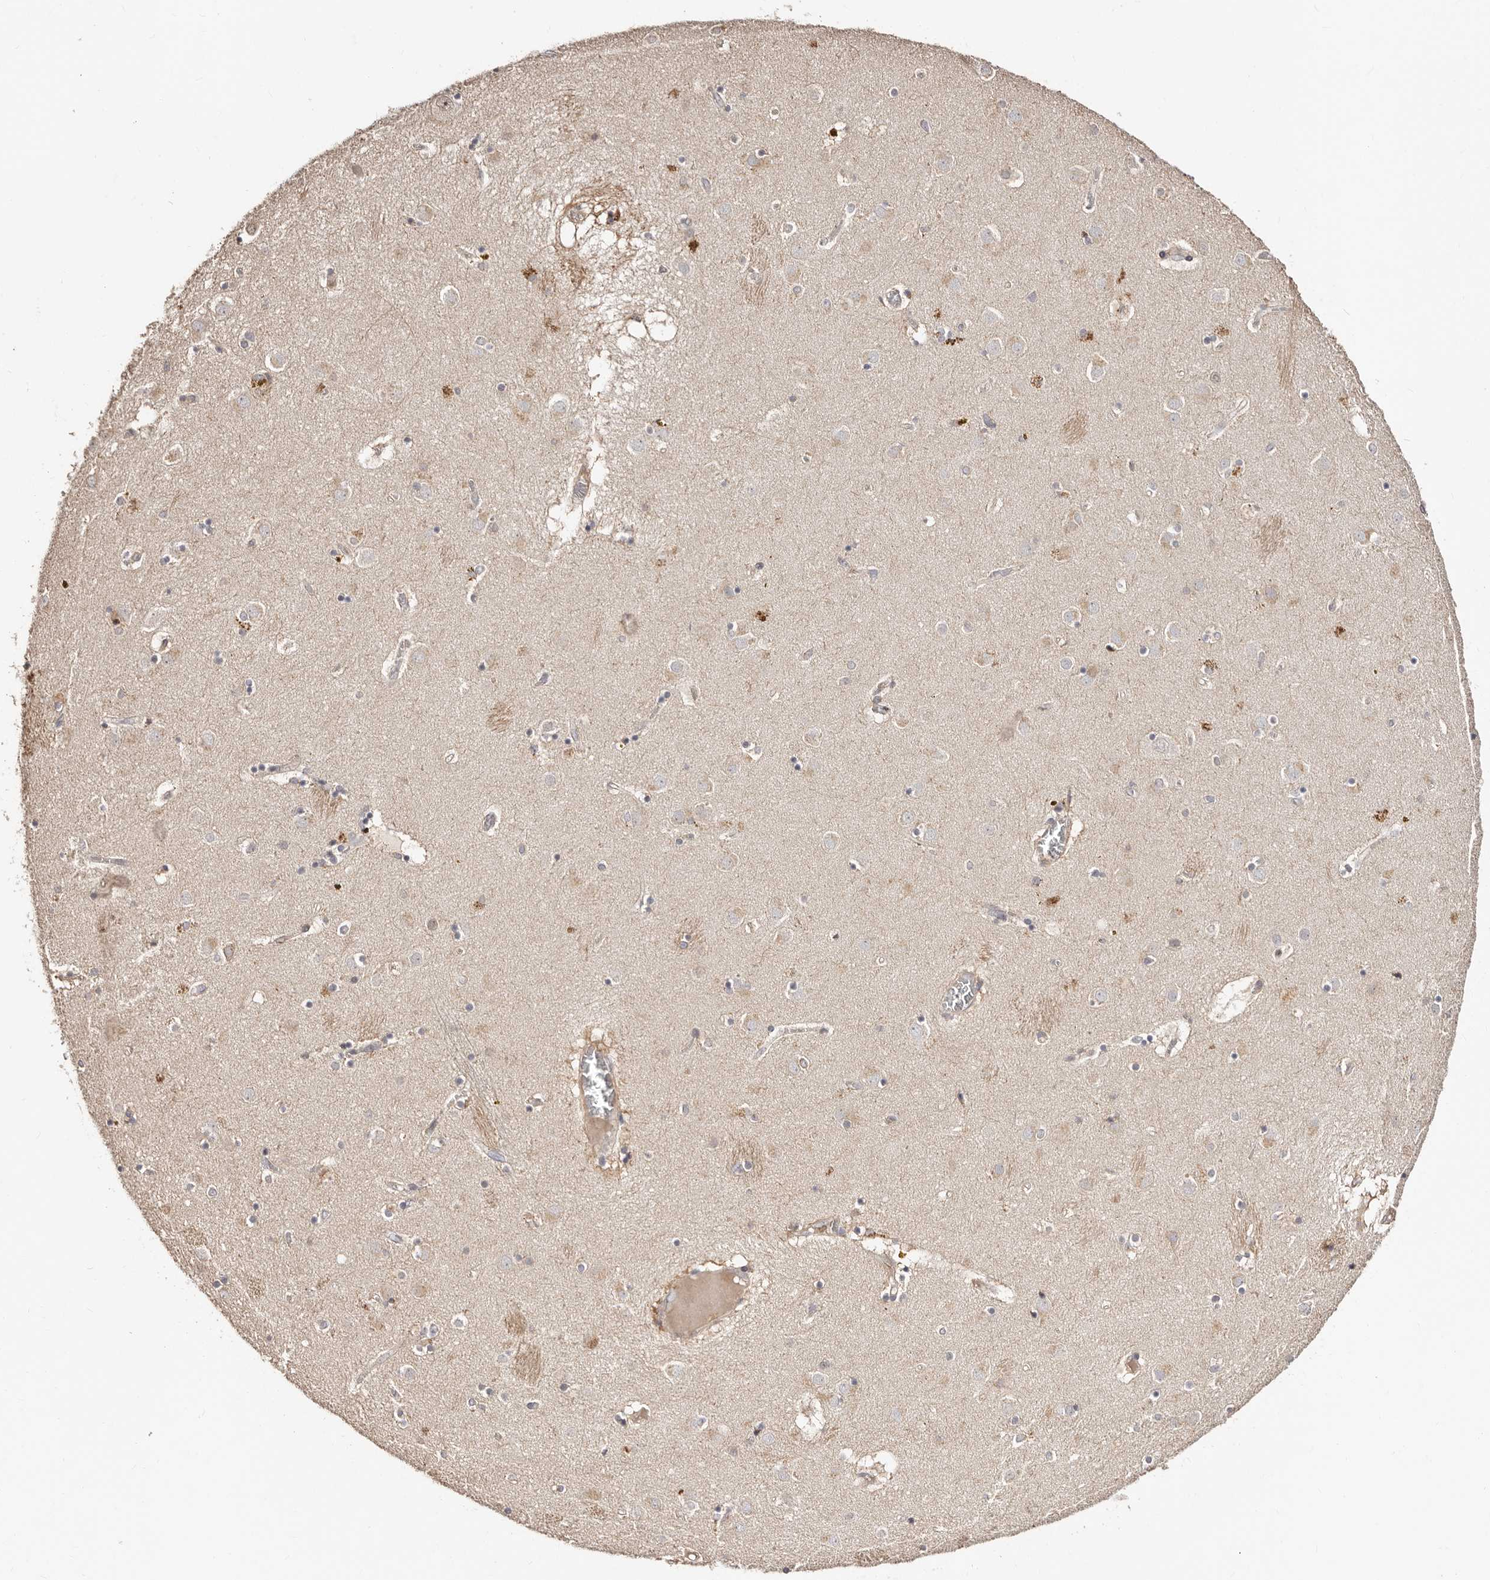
{"staining": {"intensity": "weak", "quantity": "<25%", "location": "cytoplasmic/membranous"}, "tissue": "caudate", "cell_type": "Glial cells", "image_type": "normal", "snomed": [{"axis": "morphology", "description": "Normal tissue, NOS"}, {"axis": "topography", "description": "Lateral ventricle wall"}], "caption": "Caudate stained for a protein using immunohistochemistry (IHC) displays no staining glial cells.", "gene": "APOL6", "patient": {"sex": "male", "age": 70}}